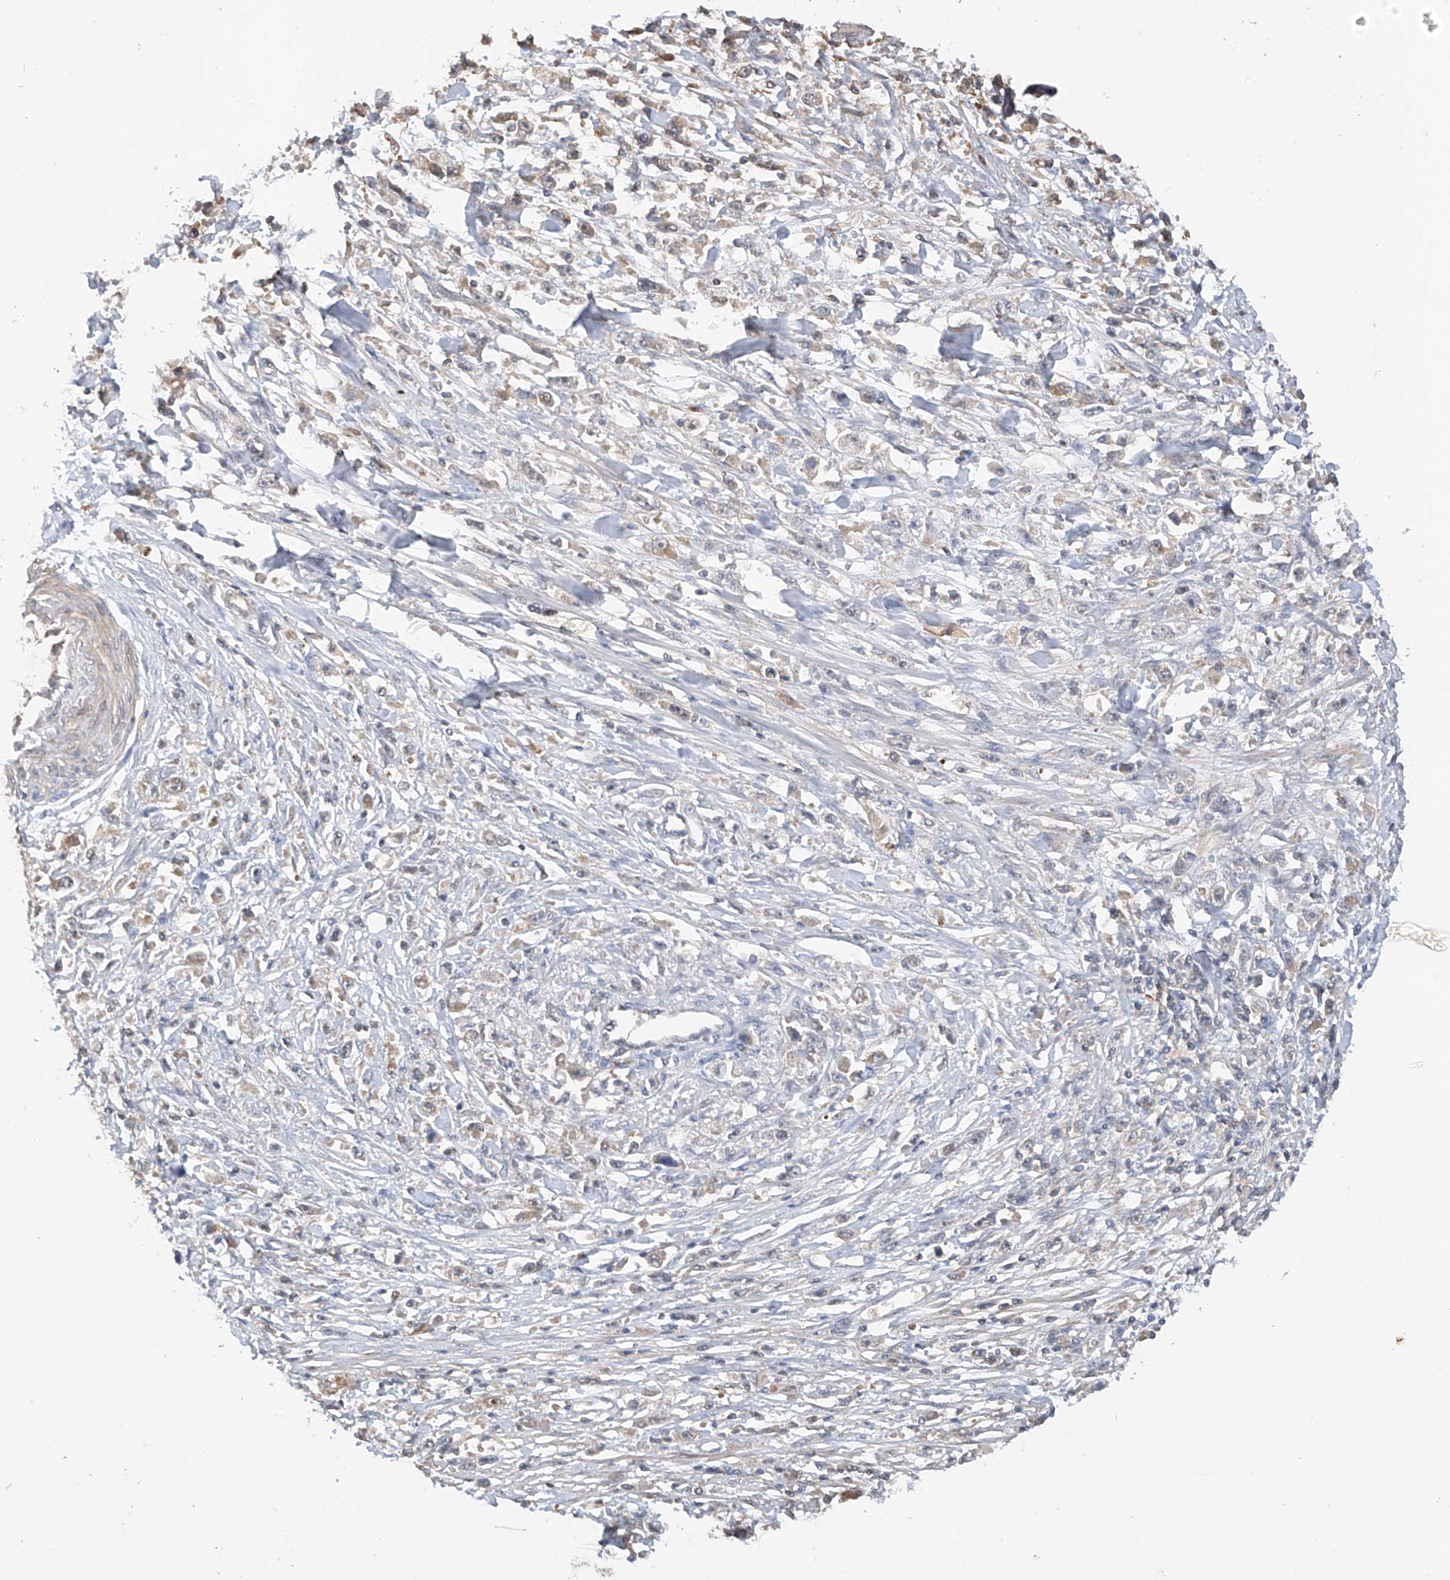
{"staining": {"intensity": "negative", "quantity": "none", "location": "none"}, "tissue": "stomach cancer", "cell_type": "Tumor cells", "image_type": "cancer", "snomed": [{"axis": "morphology", "description": "Adenocarcinoma, NOS"}, {"axis": "topography", "description": "Stomach"}], "caption": "A micrograph of human stomach cancer is negative for staining in tumor cells.", "gene": "RPAIN", "patient": {"sex": "female", "age": 59}}